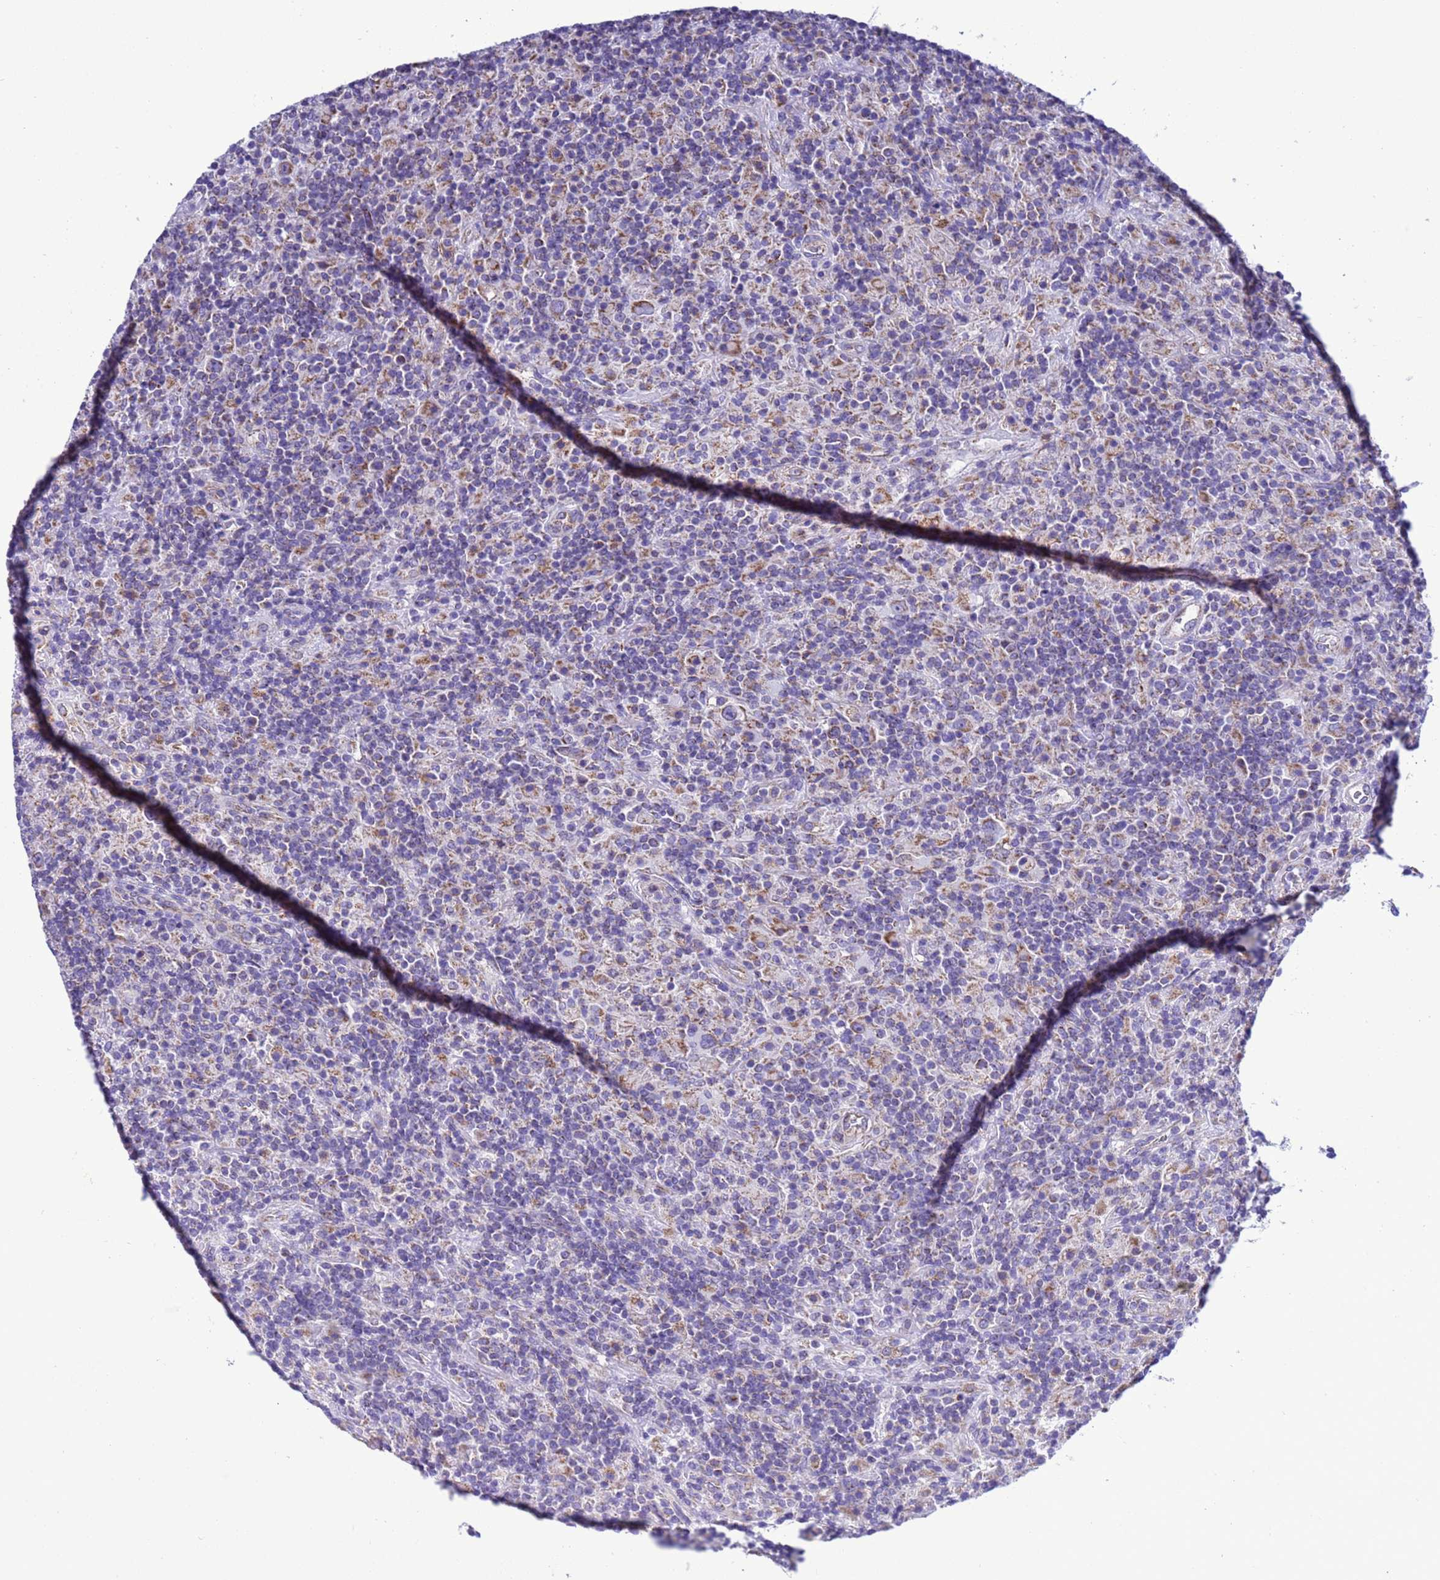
{"staining": {"intensity": "moderate", "quantity": ">75%", "location": "cytoplasmic/membranous"}, "tissue": "lymphoma", "cell_type": "Tumor cells", "image_type": "cancer", "snomed": [{"axis": "morphology", "description": "Hodgkin's disease, NOS"}, {"axis": "topography", "description": "Lymph node"}], "caption": "Hodgkin's disease stained with immunohistochemistry (IHC) exhibits moderate cytoplasmic/membranous staining in approximately >75% of tumor cells.", "gene": "CCDC191", "patient": {"sex": "male", "age": 70}}